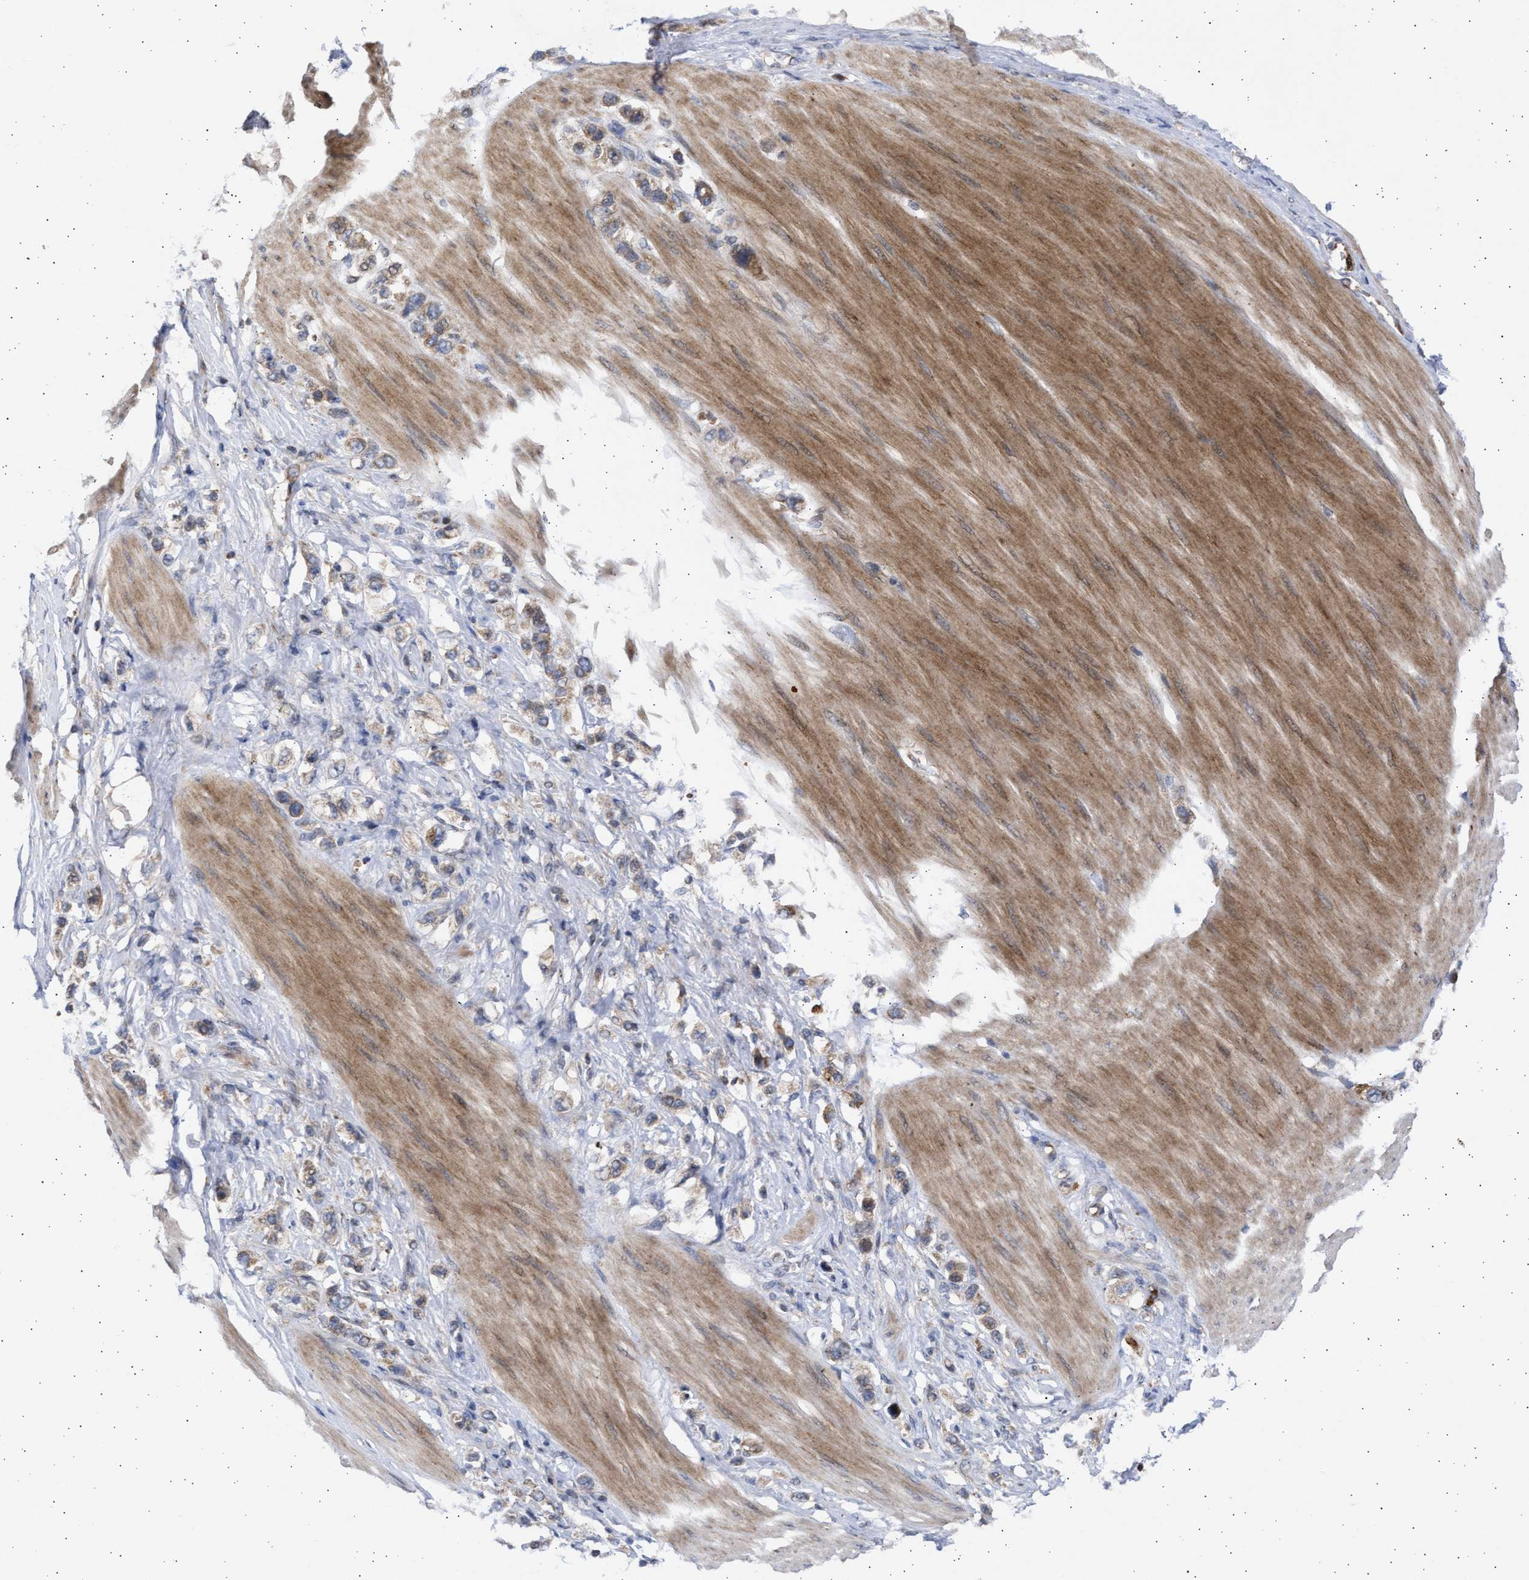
{"staining": {"intensity": "moderate", "quantity": "25%-75%", "location": "cytoplasmic/membranous"}, "tissue": "stomach cancer", "cell_type": "Tumor cells", "image_type": "cancer", "snomed": [{"axis": "morphology", "description": "Adenocarcinoma, NOS"}, {"axis": "topography", "description": "Stomach"}], "caption": "Adenocarcinoma (stomach) was stained to show a protein in brown. There is medium levels of moderate cytoplasmic/membranous expression in about 25%-75% of tumor cells.", "gene": "TTC19", "patient": {"sex": "female", "age": 65}}